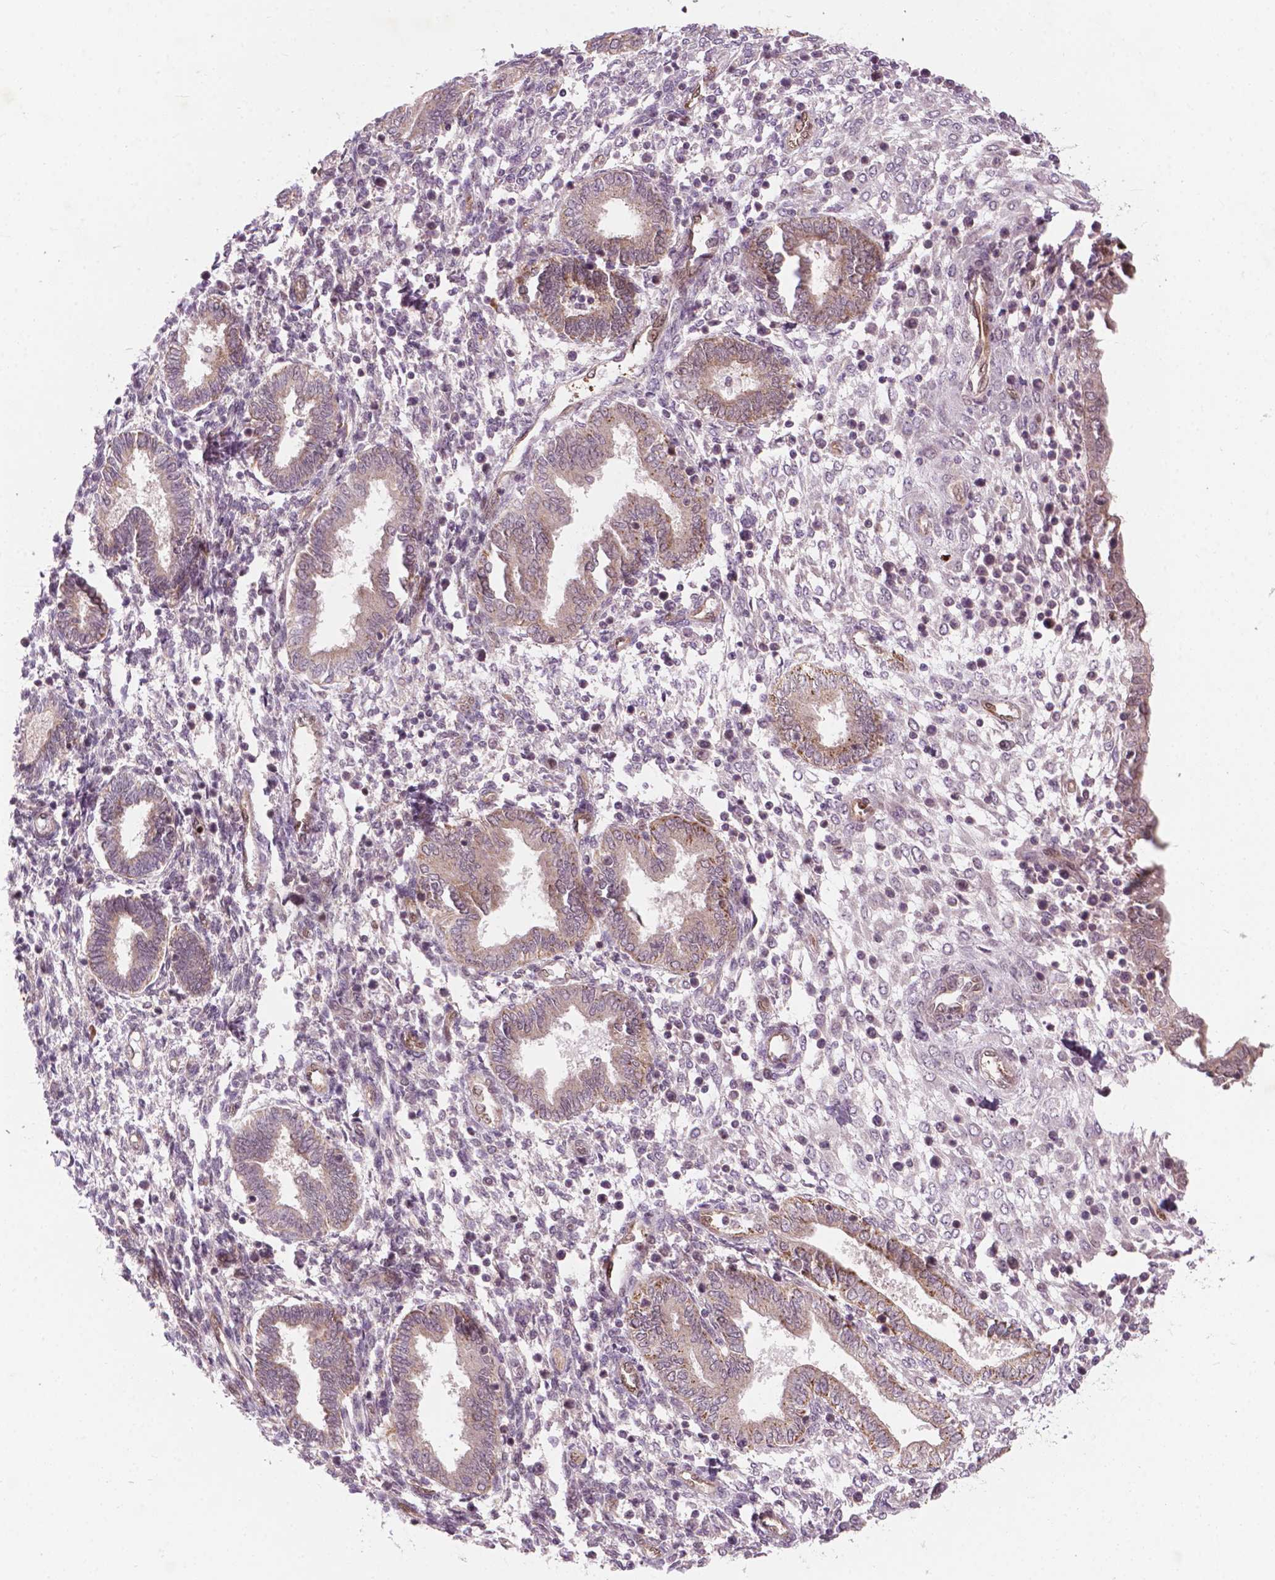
{"staining": {"intensity": "negative", "quantity": "none", "location": "none"}, "tissue": "endometrium", "cell_type": "Cells in endometrial stroma", "image_type": "normal", "snomed": [{"axis": "morphology", "description": "Normal tissue, NOS"}, {"axis": "topography", "description": "Endometrium"}], "caption": "Immunohistochemistry photomicrograph of benign endometrium: endometrium stained with DAB (3,3'-diaminobenzidine) shows no significant protein positivity in cells in endometrial stroma. (DAB (3,3'-diaminobenzidine) IHC, high magnification).", "gene": "NFAT5", "patient": {"sex": "female", "age": 42}}